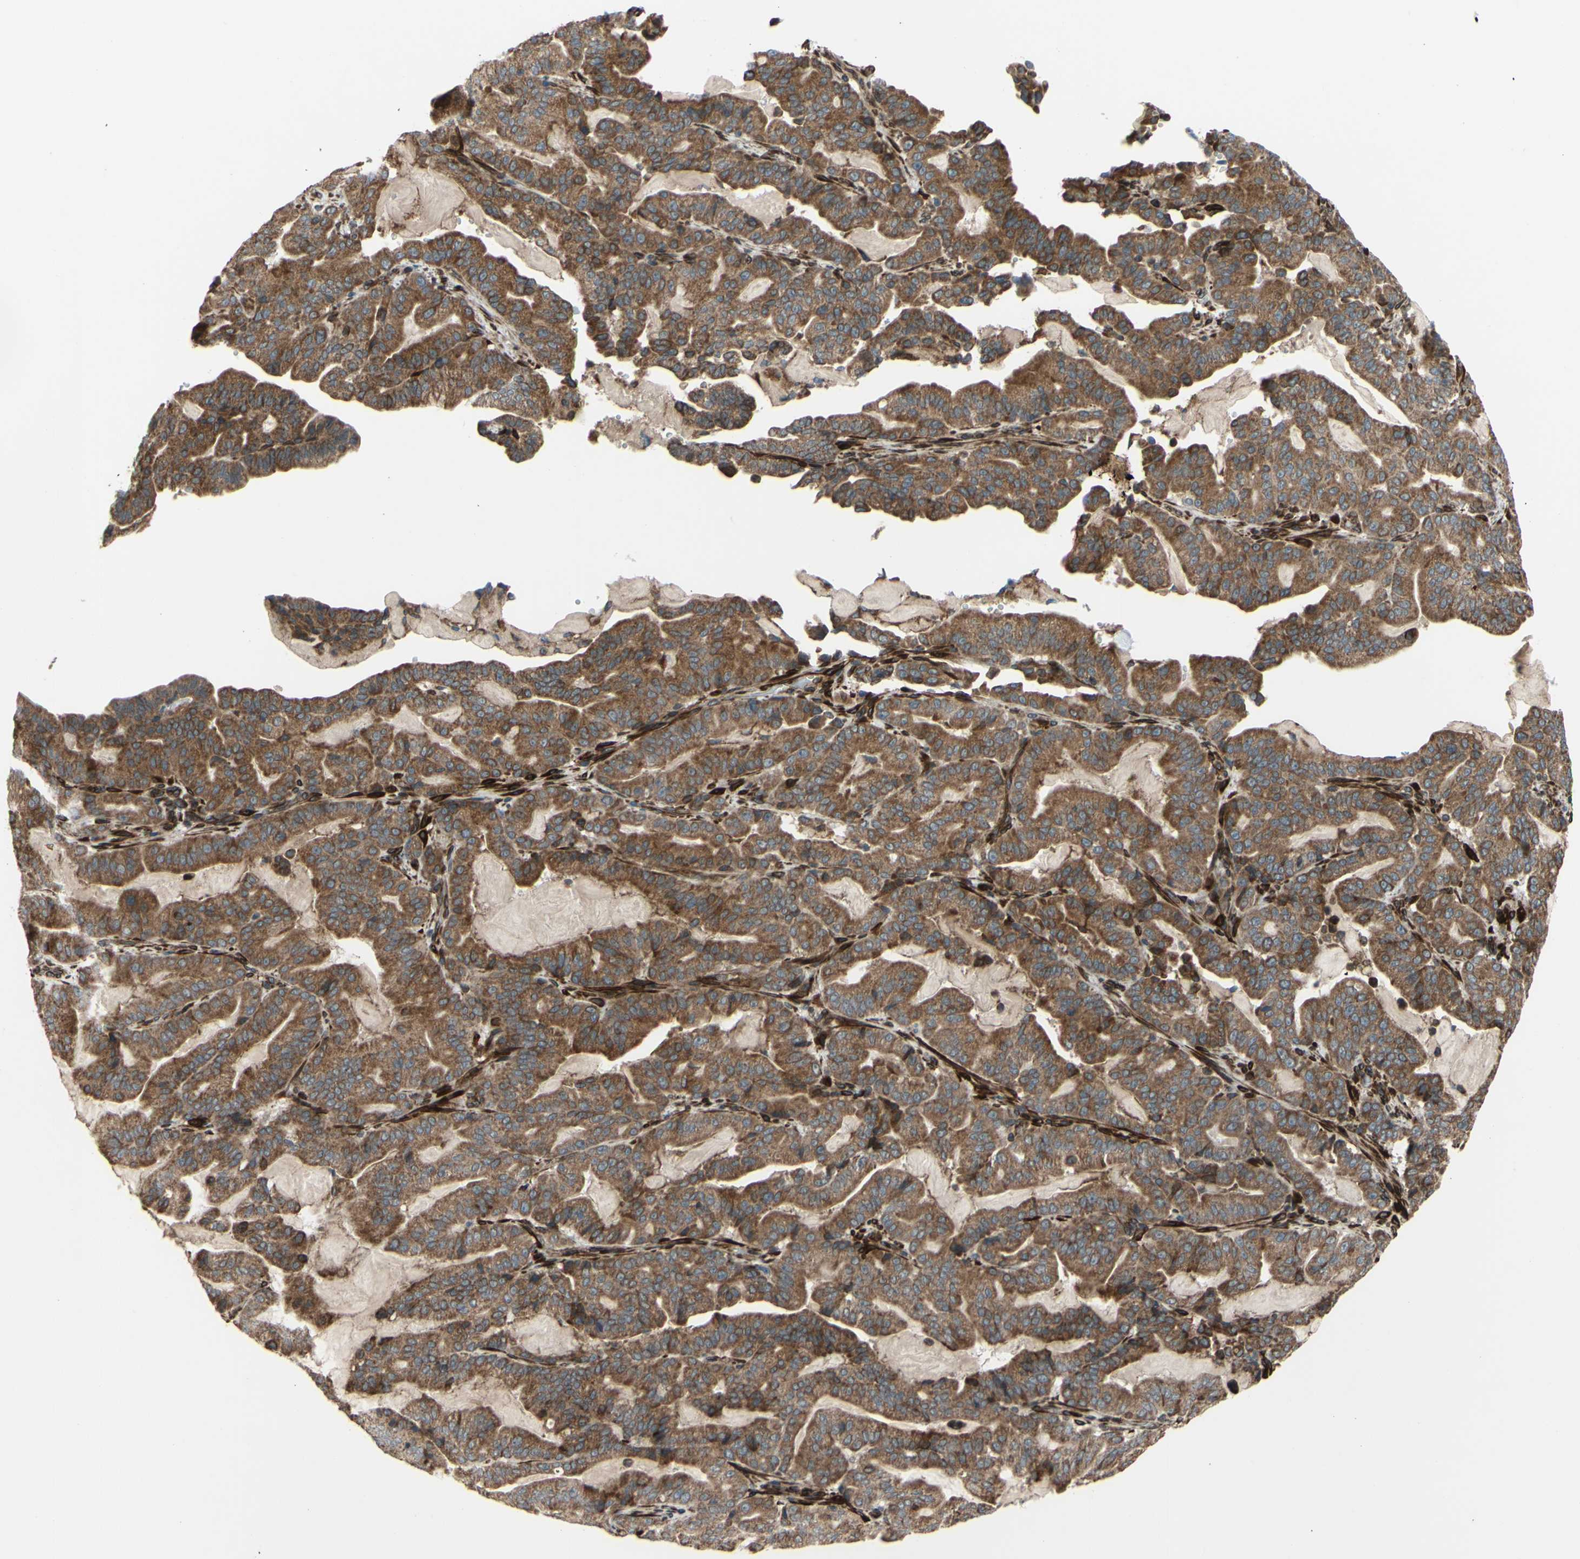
{"staining": {"intensity": "moderate", "quantity": ">75%", "location": "cytoplasmic/membranous"}, "tissue": "pancreatic cancer", "cell_type": "Tumor cells", "image_type": "cancer", "snomed": [{"axis": "morphology", "description": "Adenocarcinoma, NOS"}, {"axis": "topography", "description": "Pancreas"}], "caption": "An IHC histopathology image of neoplastic tissue is shown. Protein staining in brown highlights moderate cytoplasmic/membranous positivity in adenocarcinoma (pancreatic) within tumor cells. (DAB (3,3'-diaminobenzidine) IHC, brown staining for protein, blue staining for nuclei).", "gene": "PRAF2", "patient": {"sex": "male", "age": 63}}